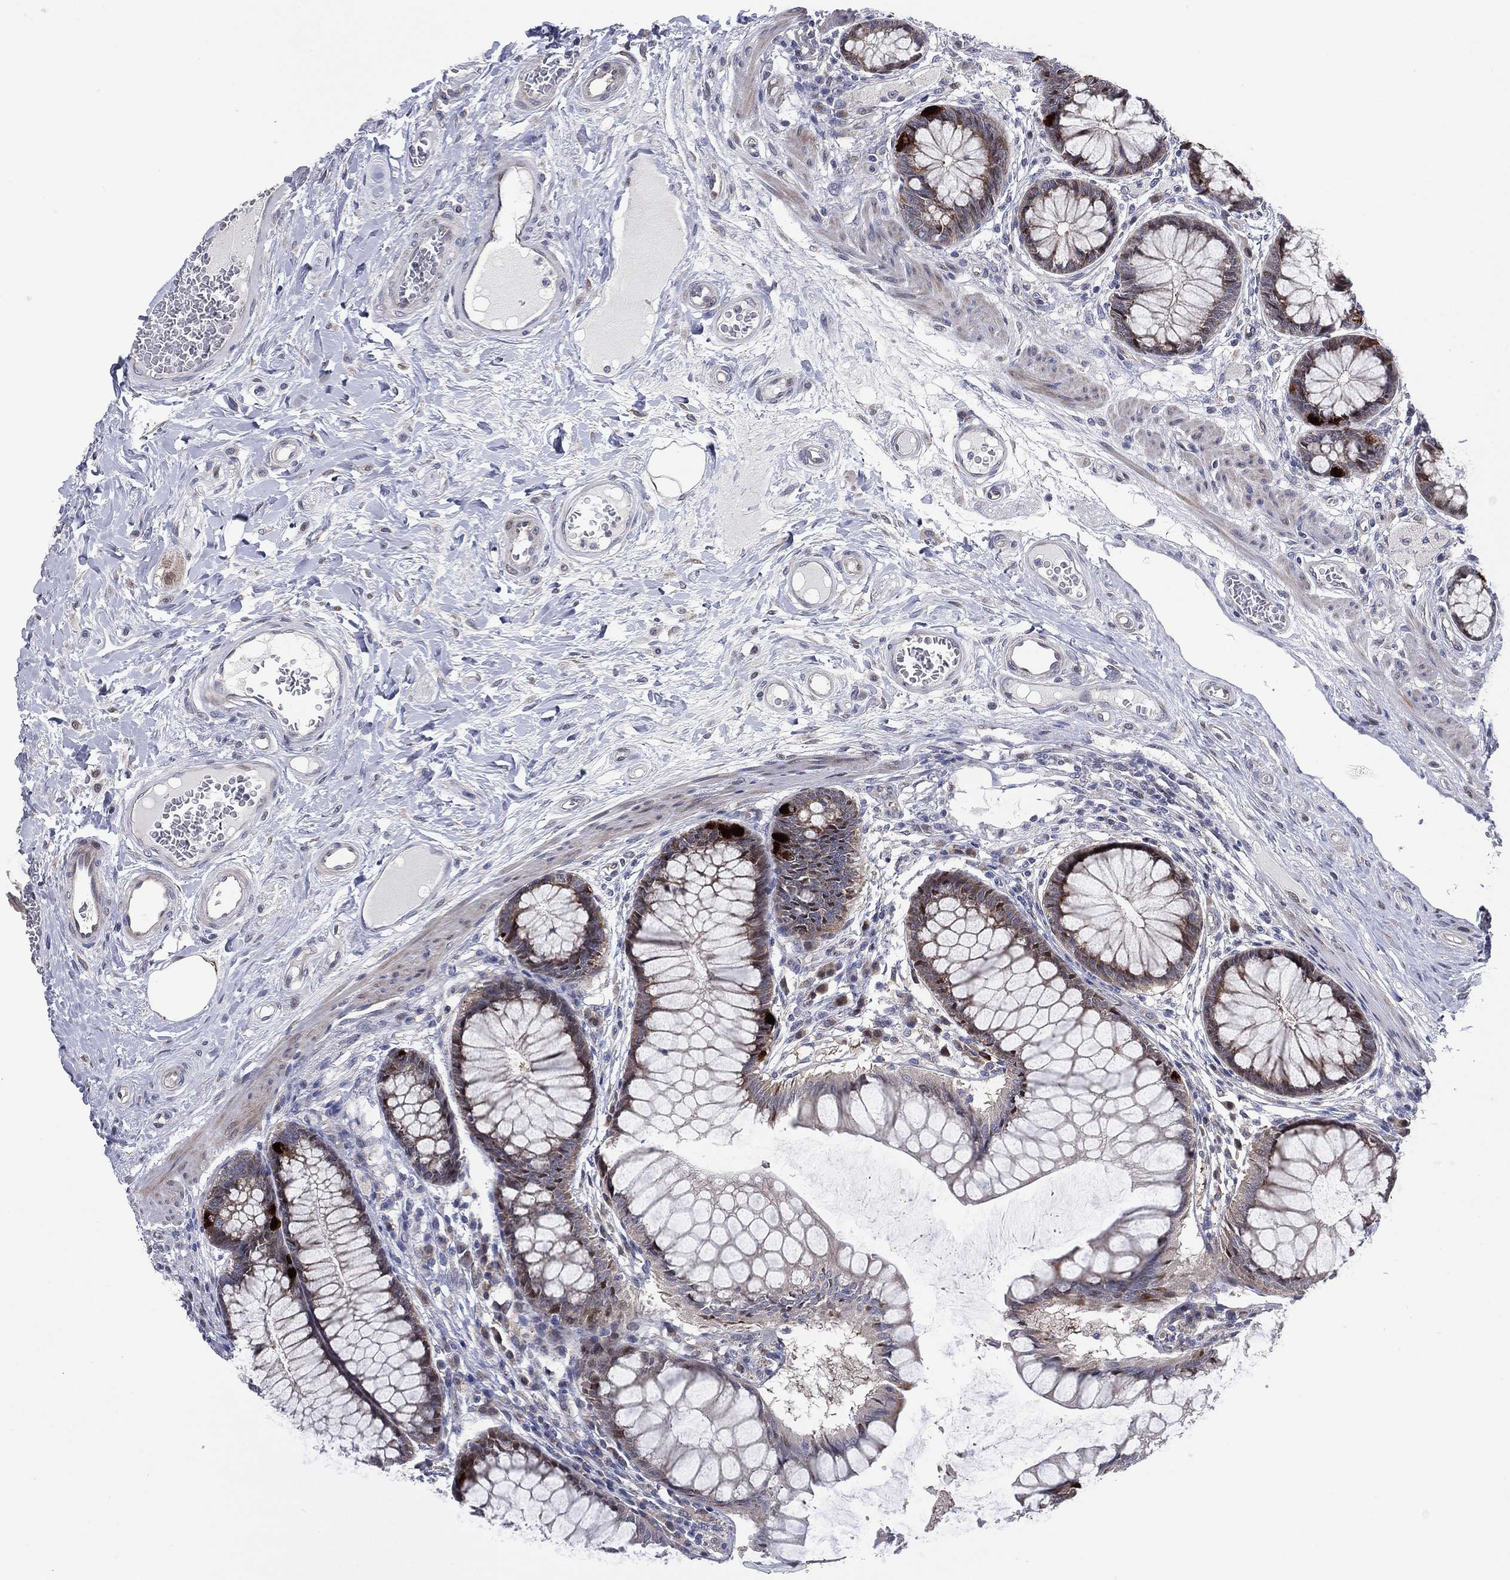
{"staining": {"intensity": "negative", "quantity": "none", "location": "none"}, "tissue": "colon", "cell_type": "Endothelial cells", "image_type": "normal", "snomed": [{"axis": "morphology", "description": "Normal tissue, NOS"}, {"axis": "topography", "description": "Colon"}], "caption": "Colon stained for a protein using immunohistochemistry (IHC) demonstrates no positivity endothelial cells.", "gene": "UTP14A", "patient": {"sex": "female", "age": 65}}